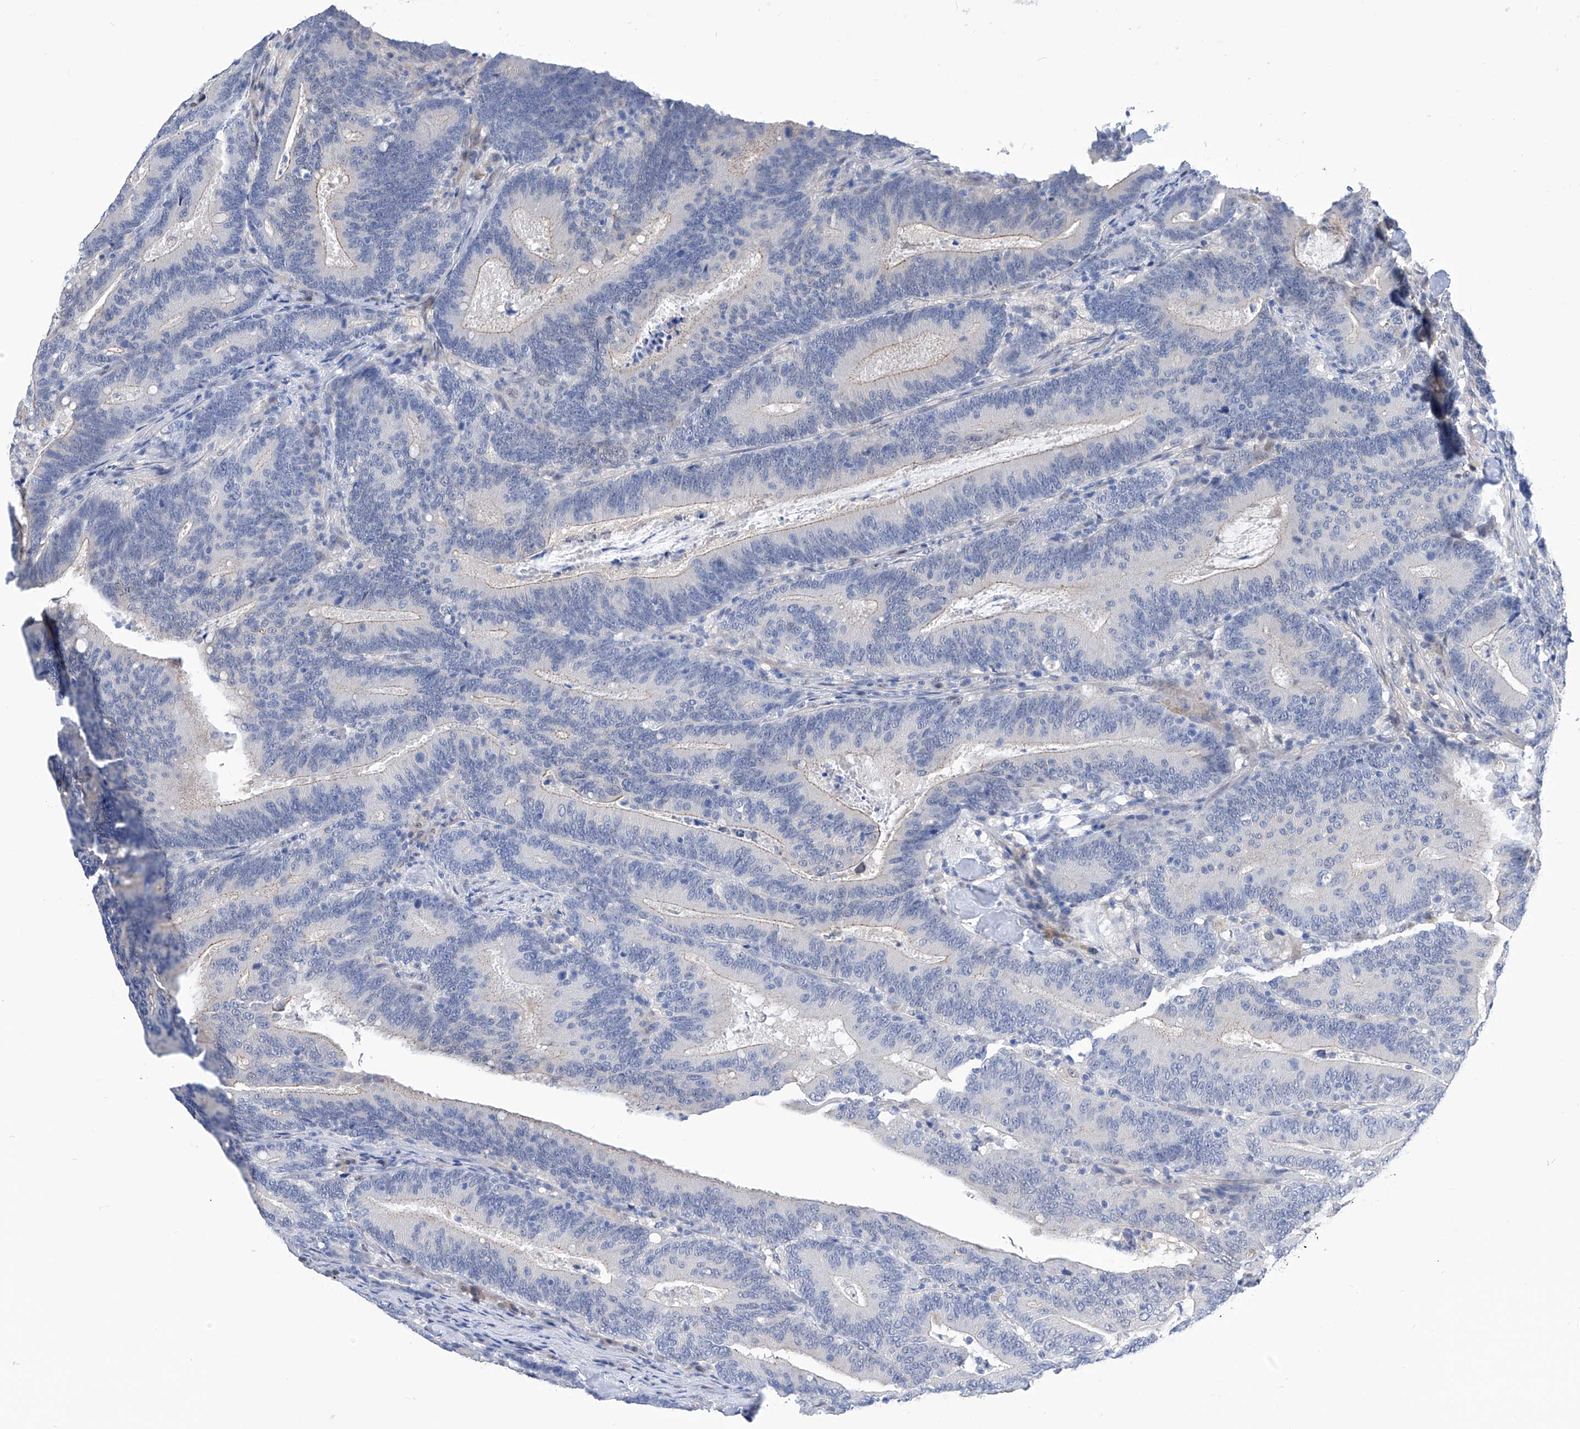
{"staining": {"intensity": "negative", "quantity": "none", "location": "none"}, "tissue": "colorectal cancer", "cell_type": "Tumor cells", "image_type": "cancer", "snomed": [{"axis": "morphology", "description": "Adenocarcinoma, NOS"}, {"axis": "topography", "description": "Colon"}], "caption": "This is an IHC histopathology image of human adenocarcinoma (colorectal). There is no staining in tumor cells.", "gene": "PGM3", "patient": {"sex": "female", "age": 66}}